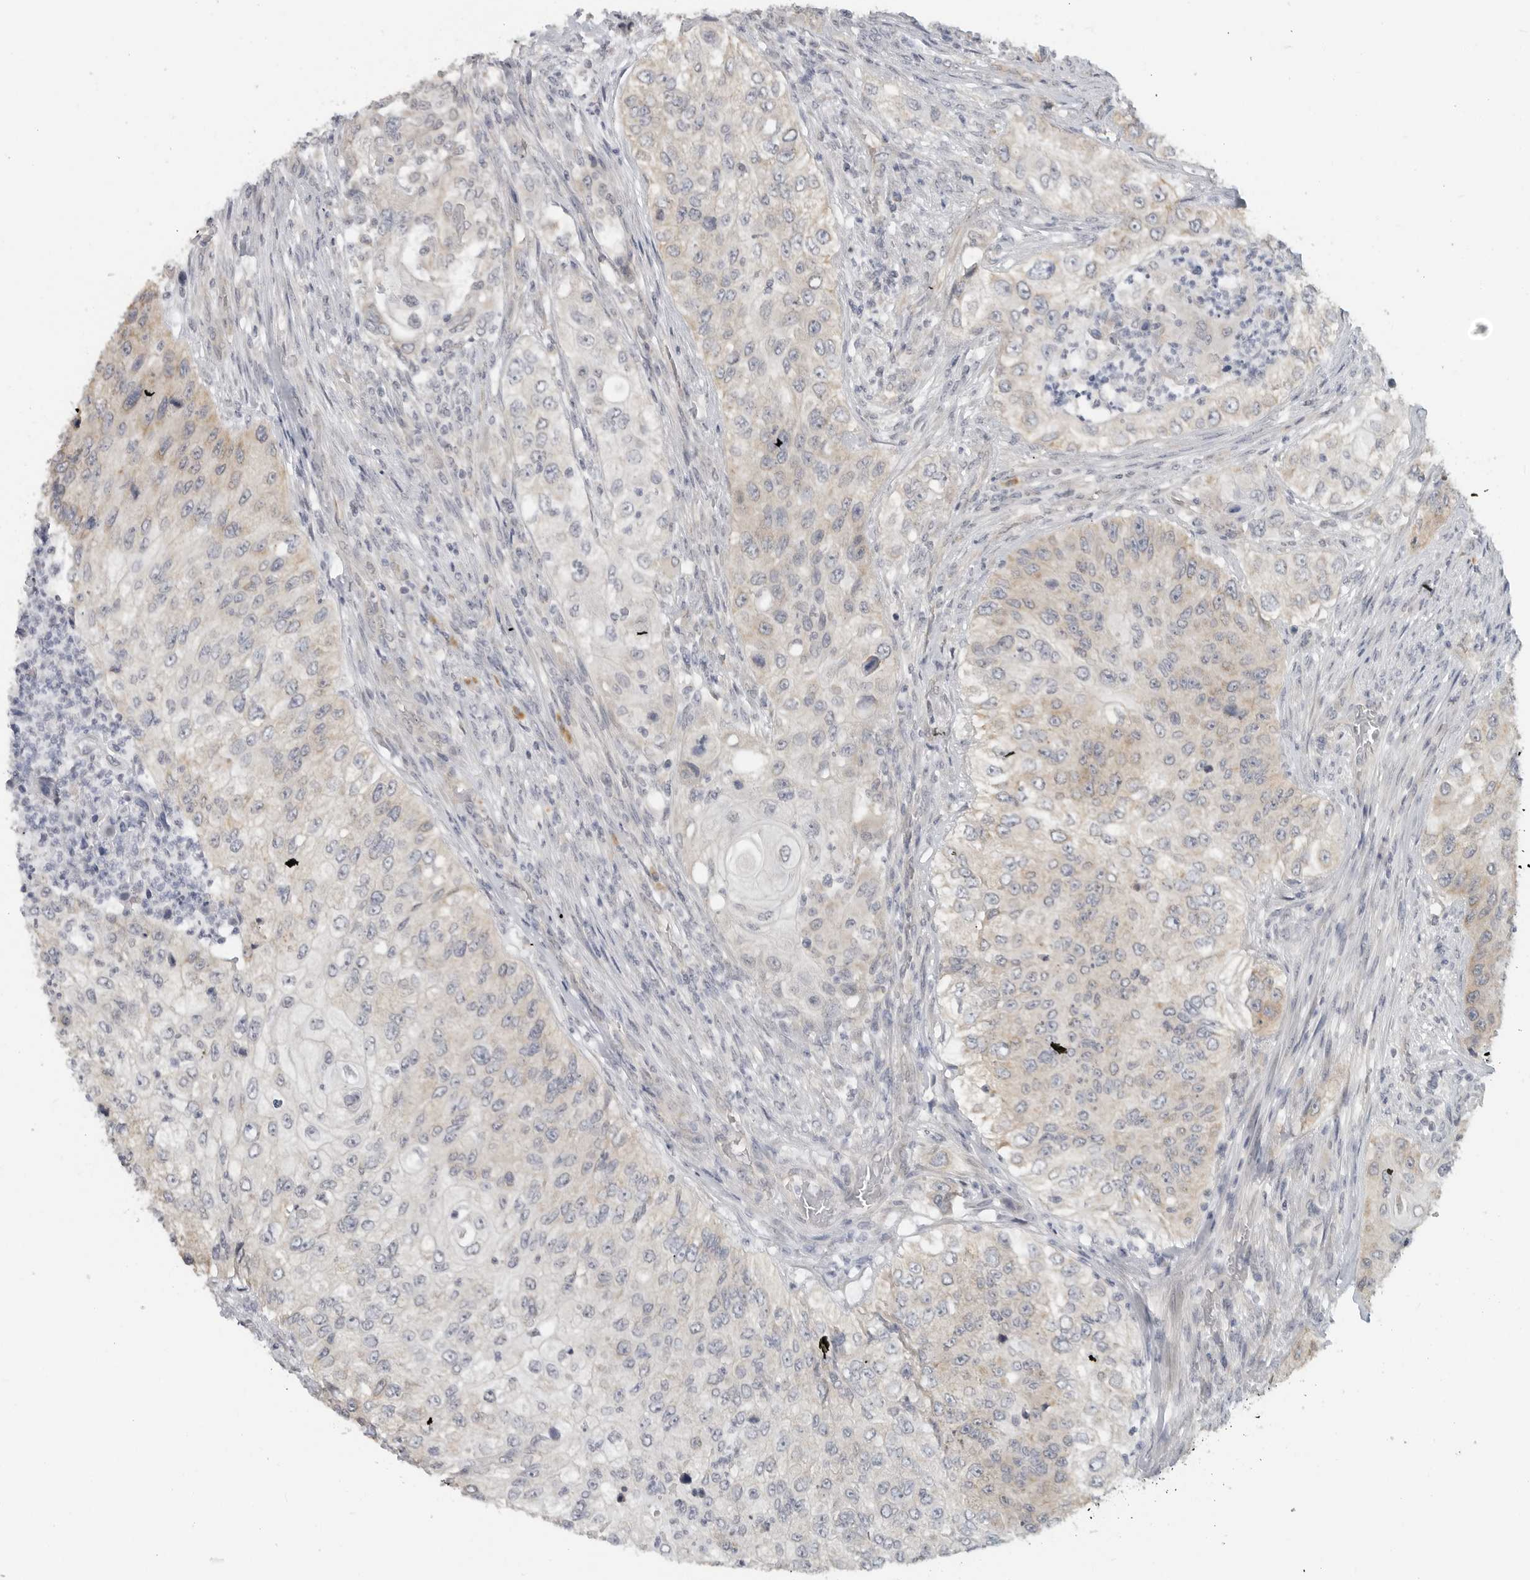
{"staining": {"intensity": "weak", "quantity": "25%-75%", "location": "cytoplasmic/membranous"}, "tissue": "urothelial cancer", "cell_type": "Tumor cells", "image_type": "cancer", "snomed": [{"axis": "morphology", "description": "Urothelial carcinoma, High grade"}, {"axis": "topography", "description": "Urinary bladder"}], "caption": "A micrograph of human urothelial cancer stained for a protein displays weak cytoplasmic/membranous brown staining in tumor cells.", "gene": "IL12RB2", "patient": {"sex": "female", "age": 60}}